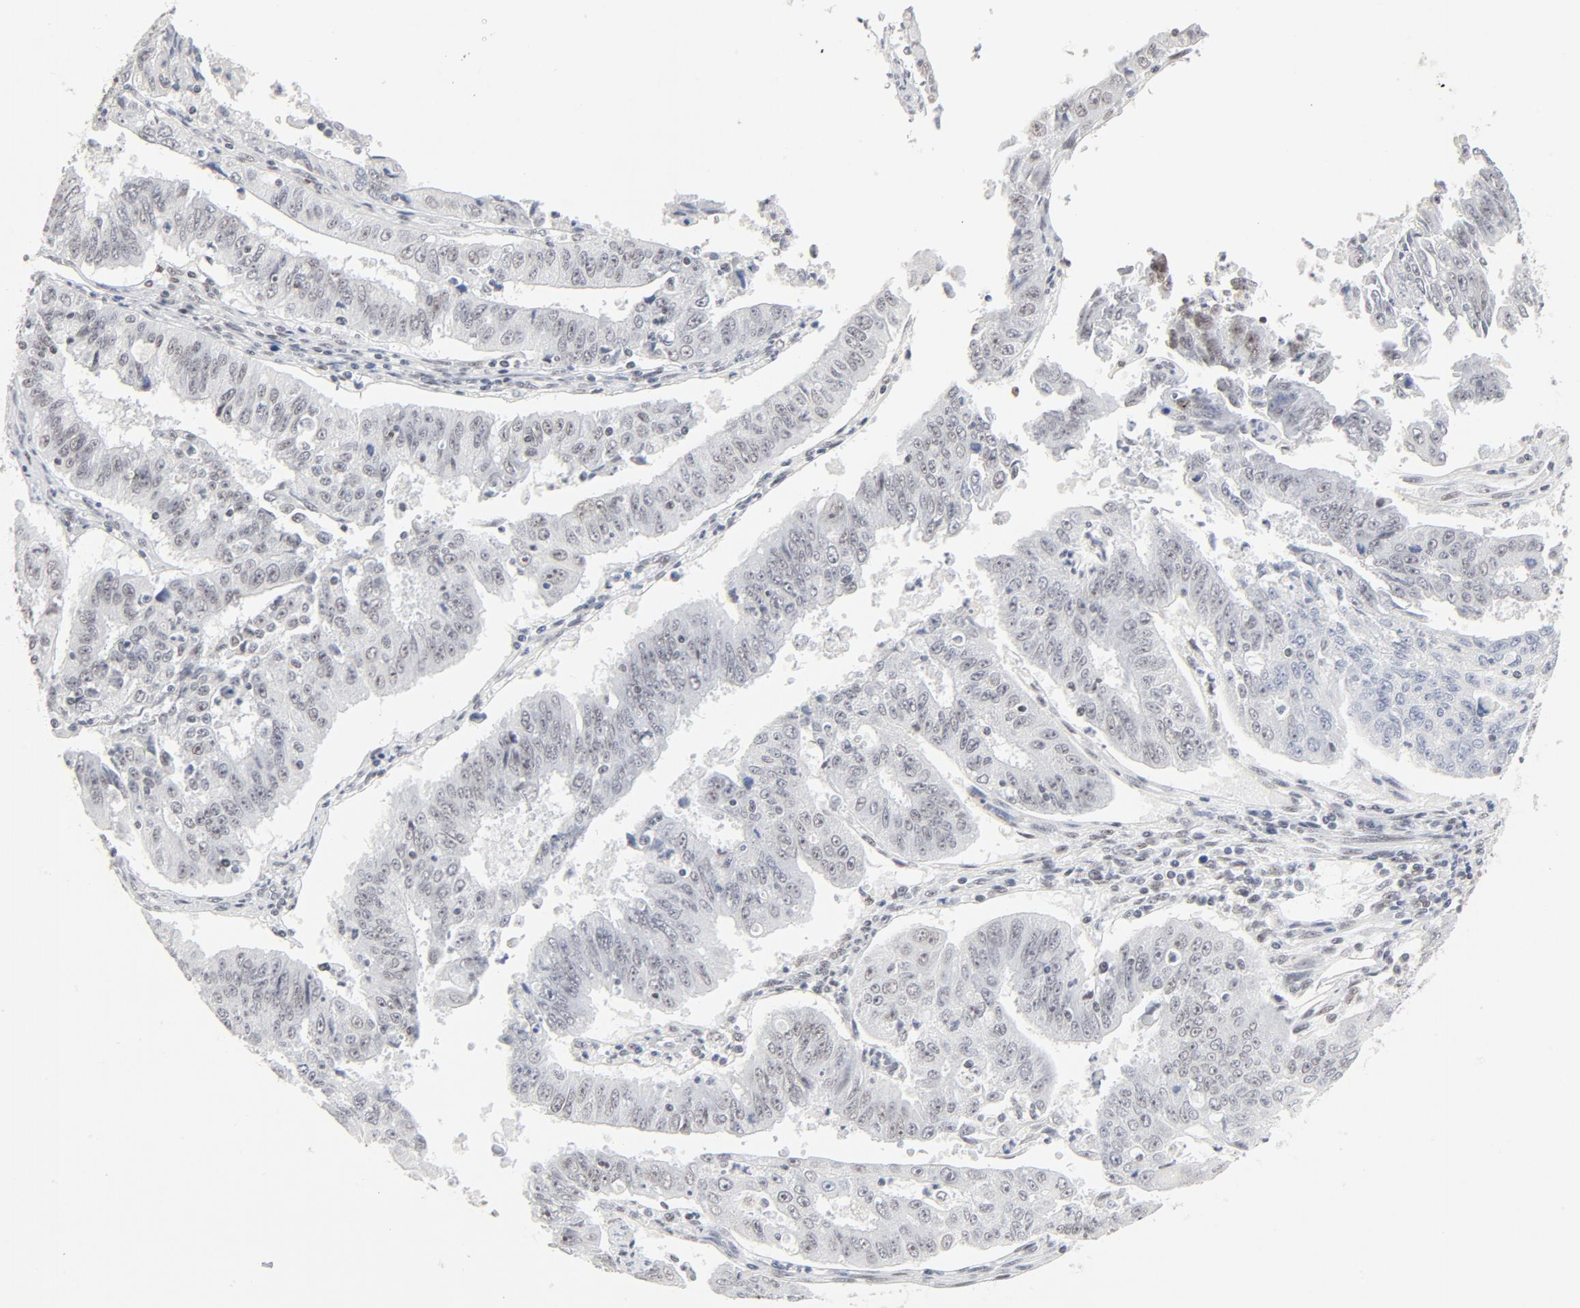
{"staining": {"intensity": "weak", "quantity": "<25%", "location": "nuclear"}, "tissue": "endometrial cancer", "cell_type": "Tumor cells", "image_type": "cancer", "snomed": [{"axis": "morphology", "description": "Adenocarcinoma, NOS"}, {"axis": "topography", "description": "Endometrium"}], "caption": "Immunohistochemical staining of human endometrial cancer (adenocarcinoma) exhibits no significant staining in tumor cells.", "gene": "GTF2H1", "patient": {"sex": "female", "age": 42}}